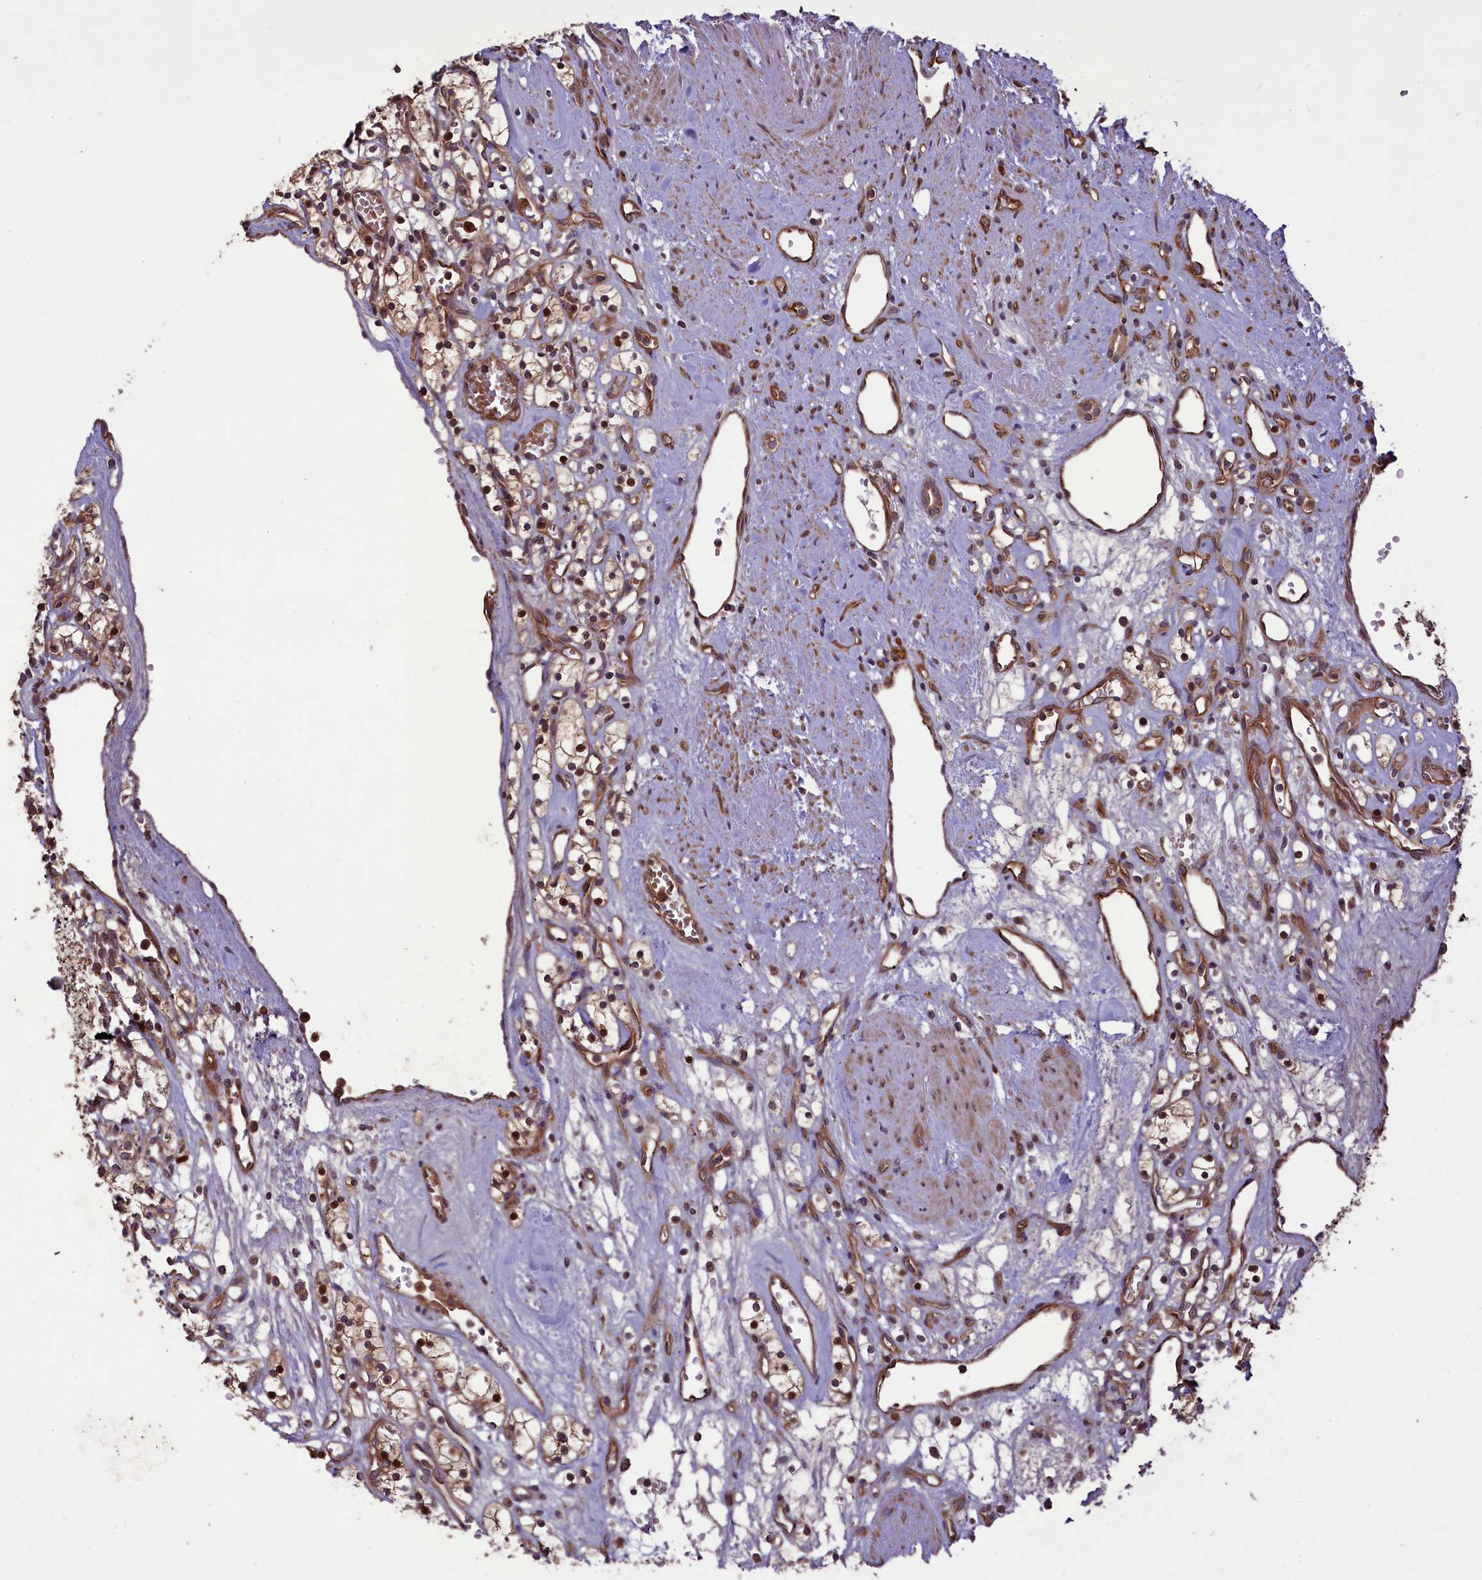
{"staining": {"intensity": "moderate", "quantity": ">75%", "location": "cytoplasmic/membranous,nuclear"}, "tissue": "renal cancer", "cell_type": "Tumor cells", "image_type": "cancer", "snomed": [{"axis": "morphology", "description": "Adenocarcinoma, NOS"}, {"axis": "topography", "description": "Kidney"}], "caption": "This is a micrograph of immunohistochemistry (IHC) staining of adenocarcinoma (renal), which shows moderate positivity in the cytoplasmic/membranous and nuclear of tumor cells.", "gene": "CCDC125", "patient": {"sex": "female", "age": 59}}